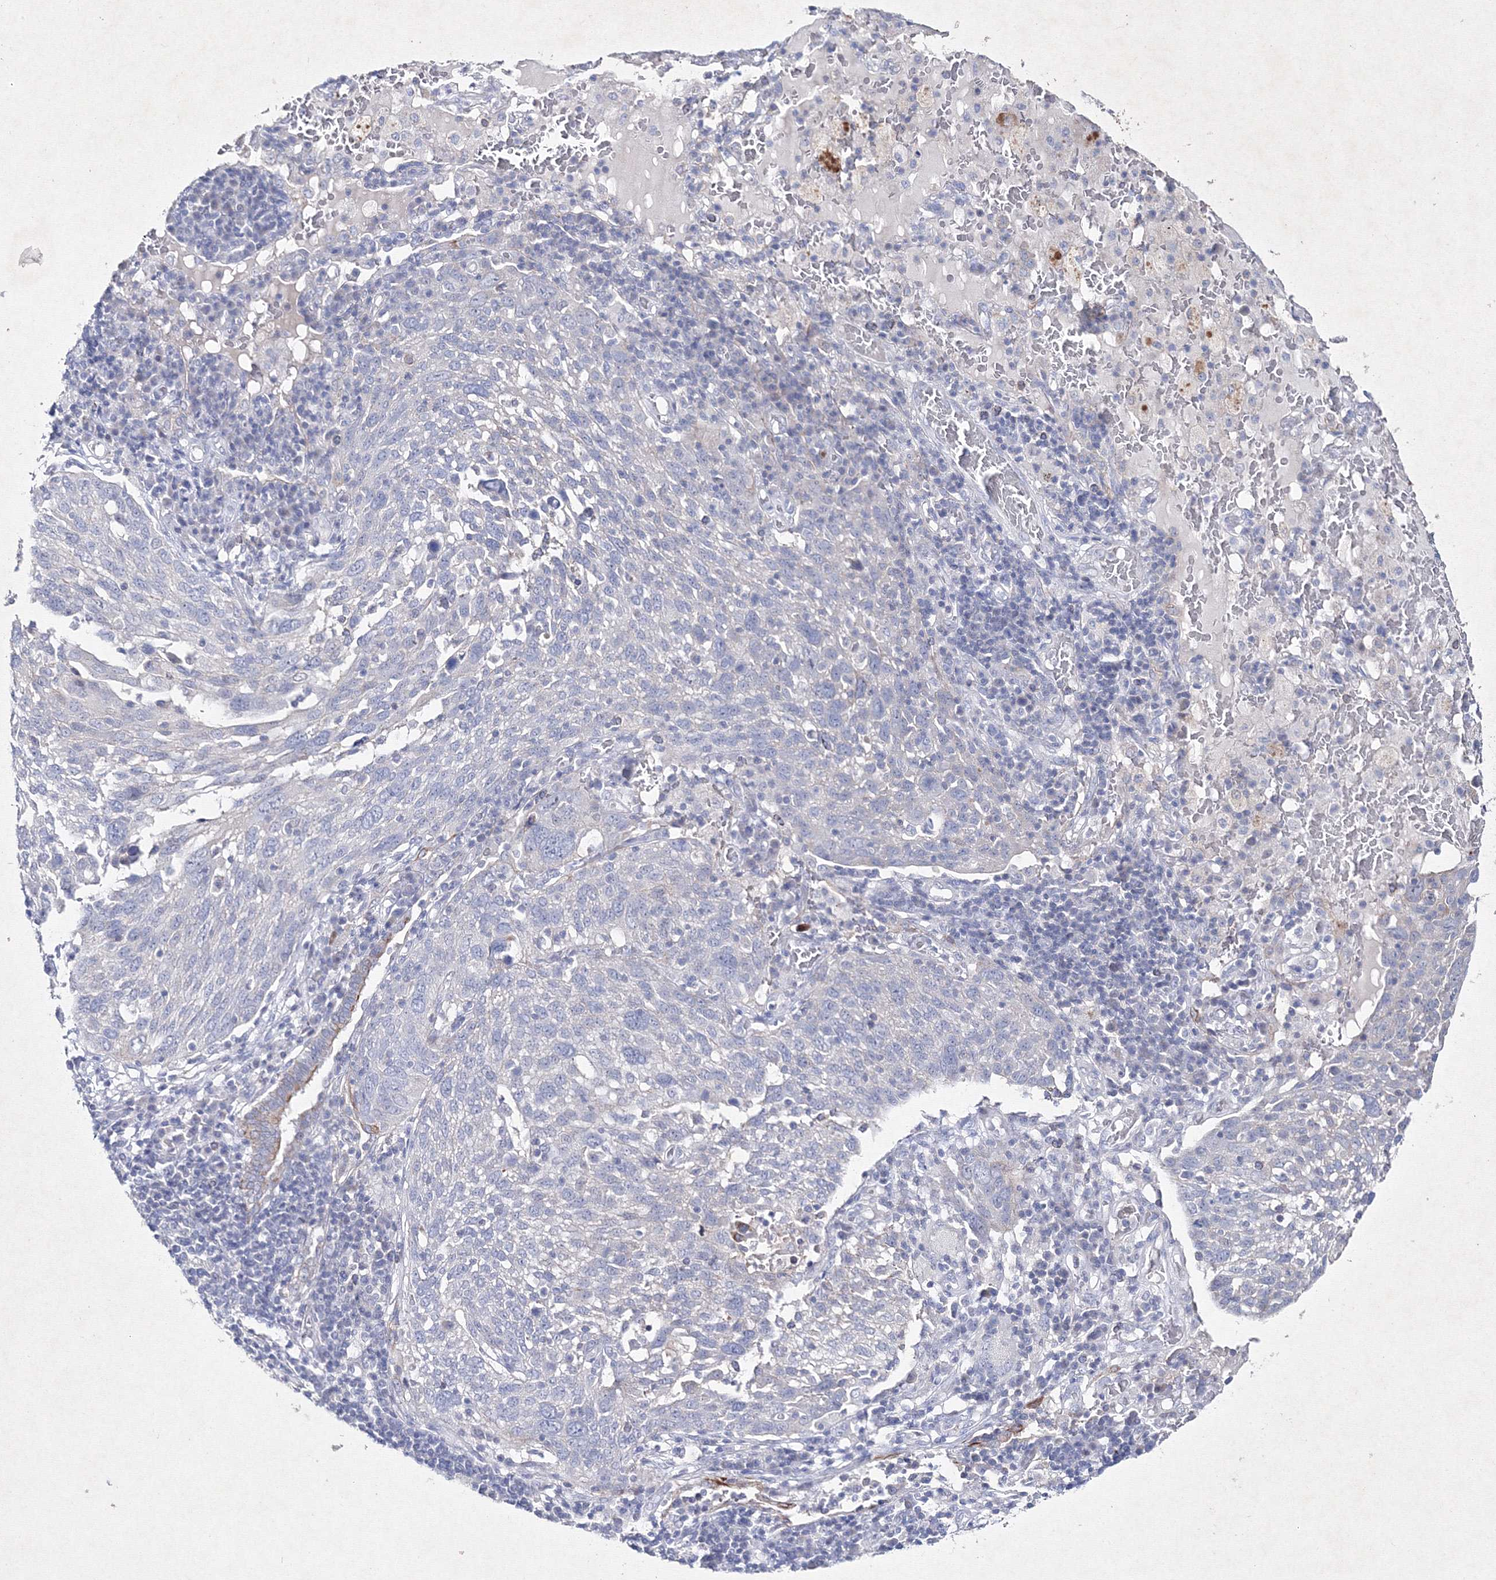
{"staining": {"intensity": "negative", "quantity": "none", "location": "none"}, "tissue": "lung cancer", "cell_type": "Tumor cells", "image_type": "cancer", "snomed": [{"axis": "morphology", "description": "Squamous cell carcinoma, NOS"}, {"axis": "topography", "description": "Lung"}], "caption": "Tumor cells are negative for brown protein staining in lung cancer (squamous cell carcinoma).", "gene": "SMIM29", "patient": {"sex": "male", "age": 65}}